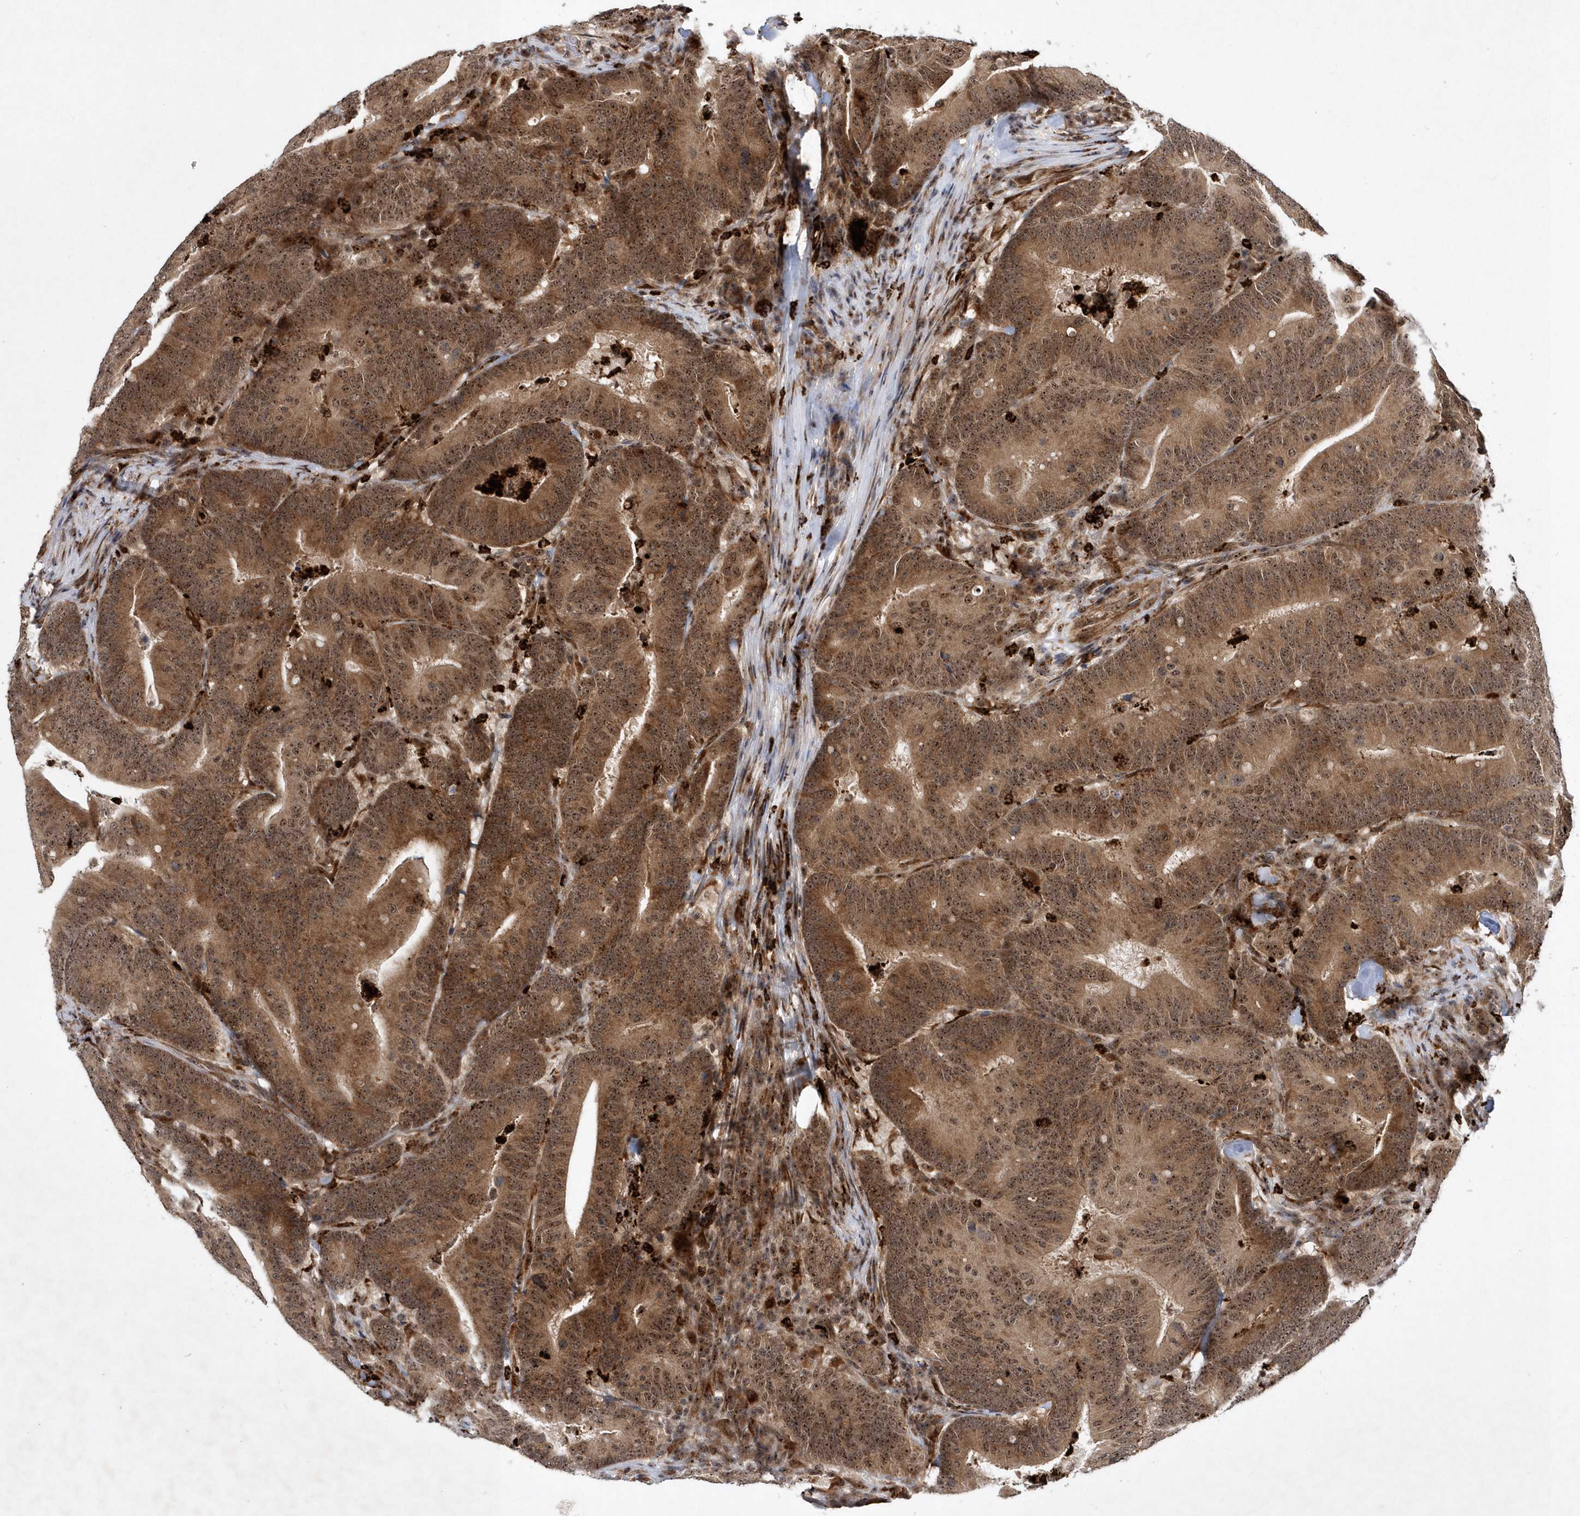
{"staining": {"intensity": "strong", "quantity": ">75%", "location": "cytoplasmic/membranous,nuclear"}, "tissue": "colorectal cancer", "cell_type": "Tumor cells", "image_type": "cancer", "snomed": [{"axis": "morphology", "description": "Adenocarcinoma, NOS"}, {"axis": "topography", "description": "Colon"}], "caption": "This micrograph shows IHC staining of colorectal cancer, with high strong cytoplasmic/membranous and nuclear positivity in about >75% of tumor cells.", "gene": "SOWAHB", "patient": {"sex": "female", "age": 66}}